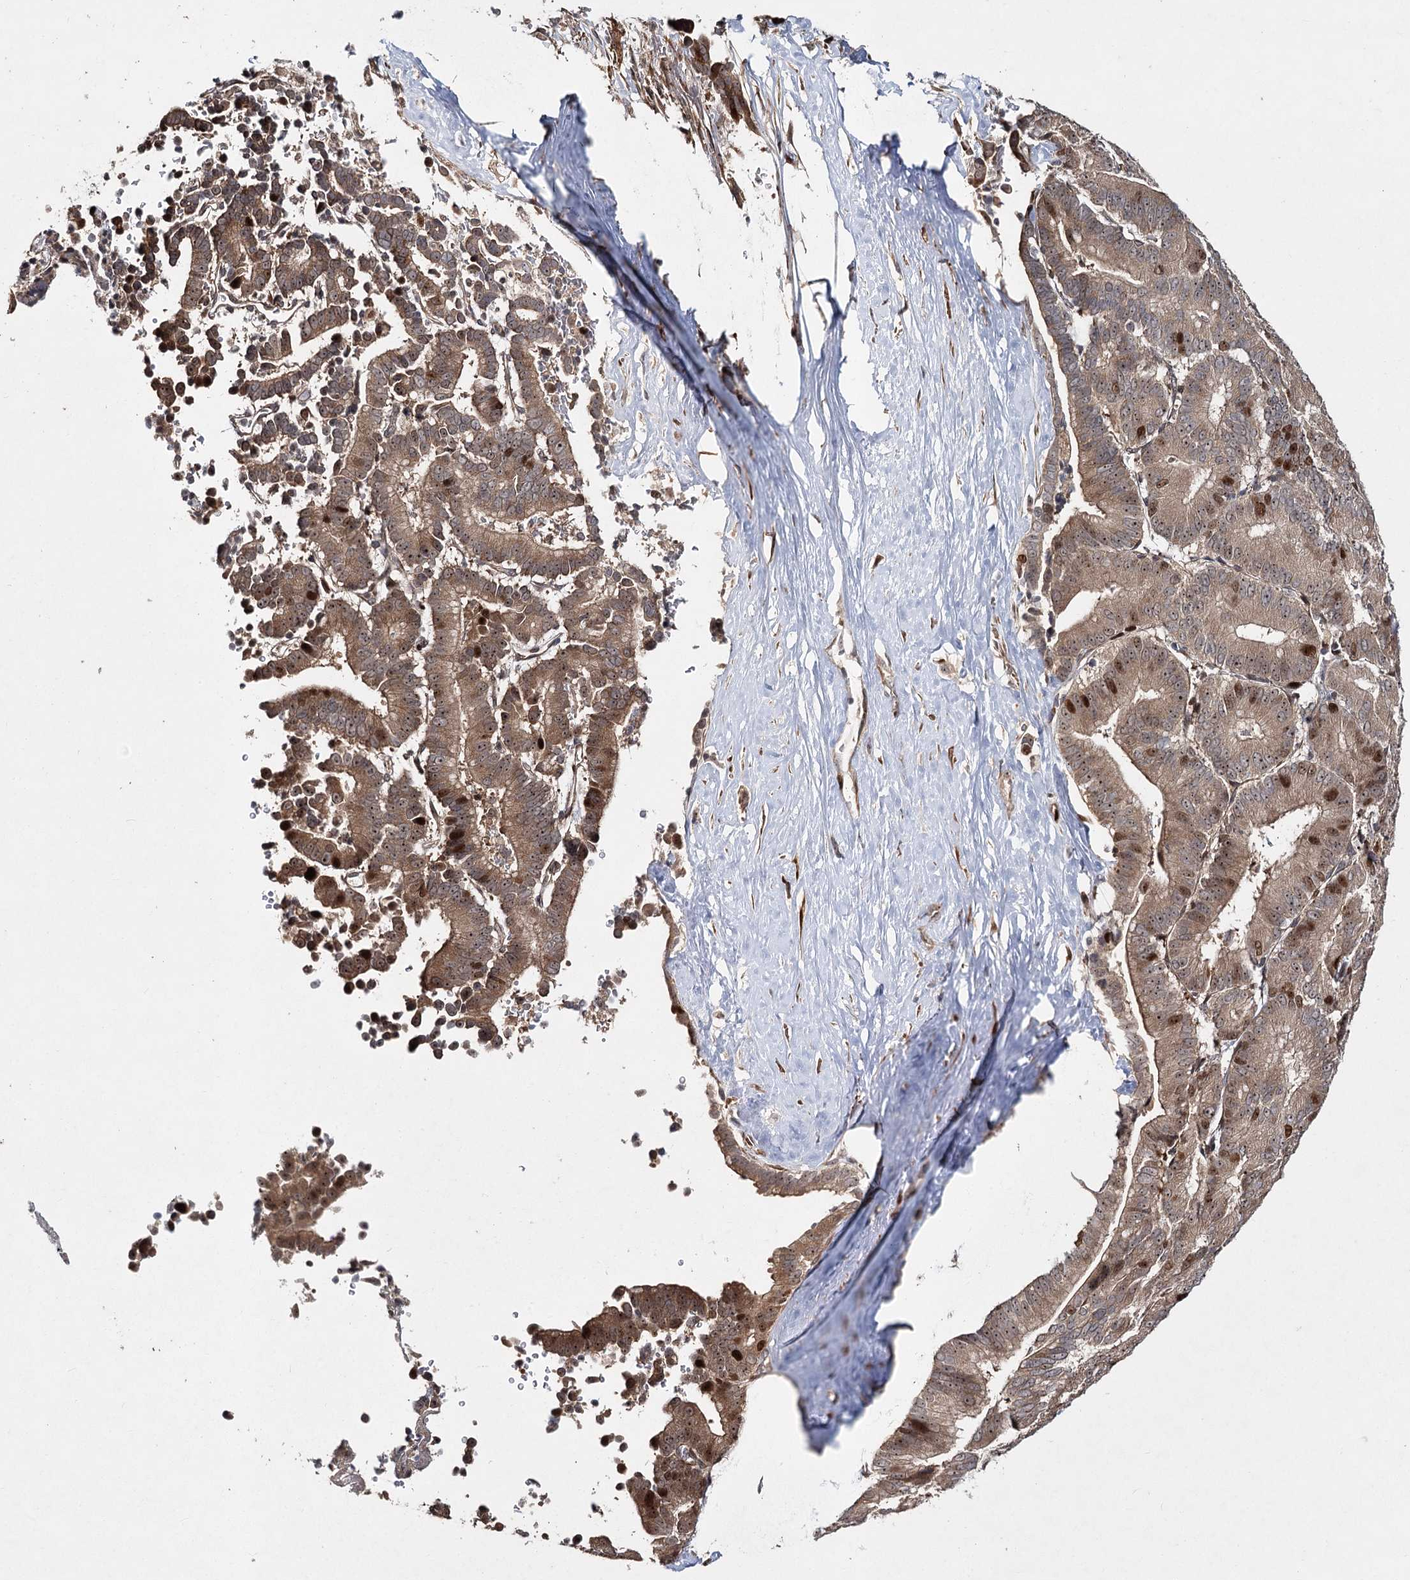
{"staining": {"intensity": "moderate", "quantity": ">75%", "location": "cytoplasmic/membranous,nuclear"}, "tissue": "liver cancer", "cell_type": "Tumor cells", "image_type": "cancer", "snomed": [{"axis": "morphology", "description": "Cholangiocarcinoma"}, {"axis": "topography", "description": "Liver"}], "caption": "High-magnification brightfield microscopy of liver cancer stained with DAB (3,3'-diaminobenzidine) (brown) and counterstained with hematoxylin (blue). tumor cells exhibit moderate cytoplasmic/membranous and nuclear expression is seen in about>75% of cells.", "gene": "PIK3C2A", "patient": {"sex": "female", "age": 75}}